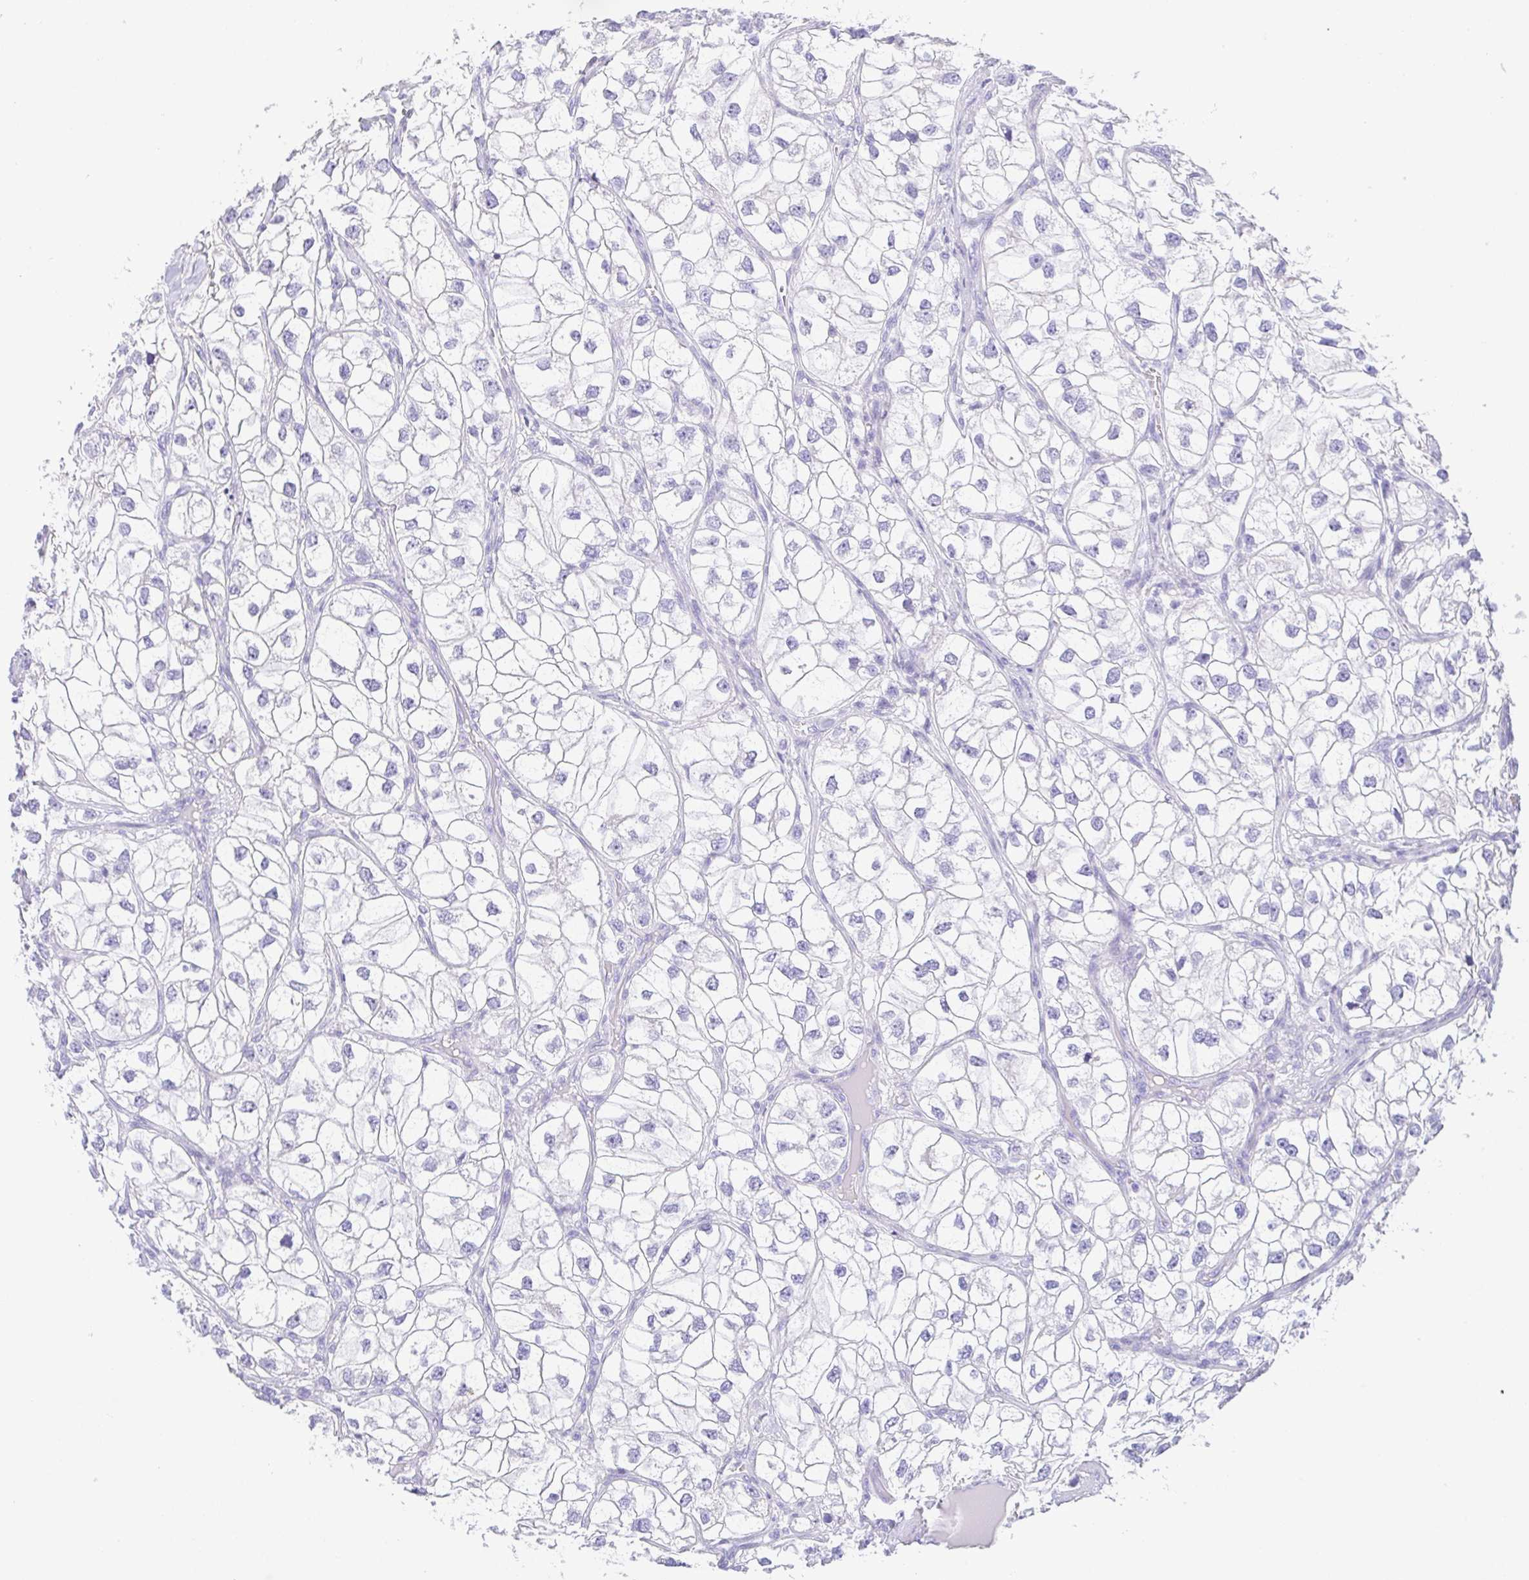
{"staining": {"intensity": "negative", "quantity": "none", "location": "none"}, "tissue": "renal cancer", "cell_type": "Tumor cells", "image_type": "cancer", "snomed": [{"axis": "morphology", "description": "Adenocarcinoma, NOS"}, {"axis": "topography", "description": "Kidney"}], "caption": "A photomicrograph of human renal cancer (adenocarcinoma) is negative for staining in tumor cells. The staining was performed using DAB (3,3'-diaminobenzidine) to visualize the protein expression in brown, while the nuclei were stained in blue with hematoxylin (Magnification: 20x).", "gene": "HAPLN2", "patient": {"sex": "male", "age": 59}}